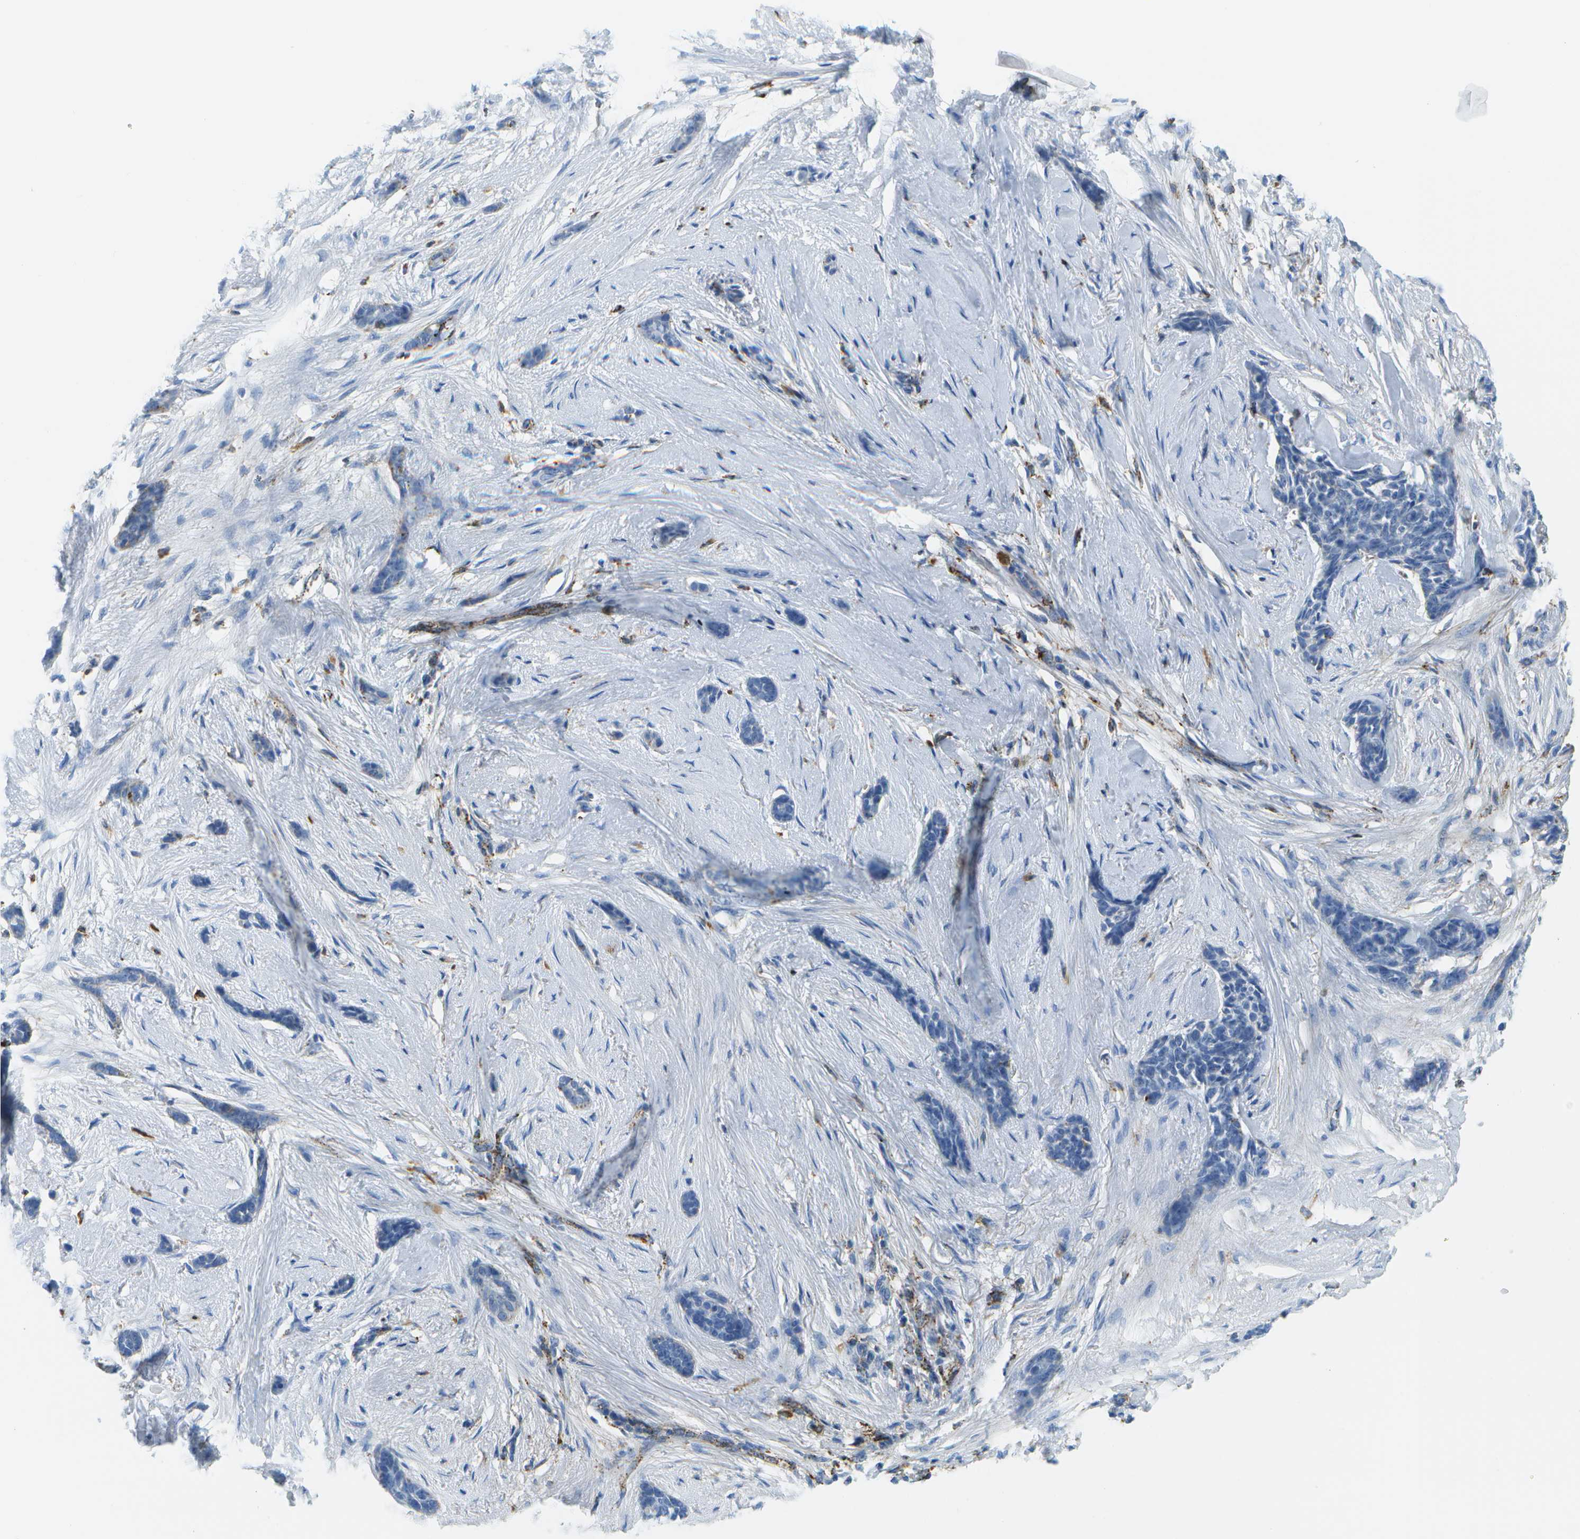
{"staining": {"intensity": "weak", "quantity": "<25%", "location": "cytoplasmic/membranous"}, "tissue": "skin cancer", "cell_type": "Tumor cells", "image_type": "cancer", "snomed": [{"axis": "morphology", "description": "Basal cell carcinoma"}, {"axis": "morphology", "description": "Adnexal tumor, benign"}, {"axis": "topography", "description": "Skin"}], "caption": "IHC micrograph of human basal cell carcinoma (skin) stained for a protein (brown), which displays no expression in tumor cells.", "gene": "PRCP", "patient": {"sex": "female", "age": 42}}